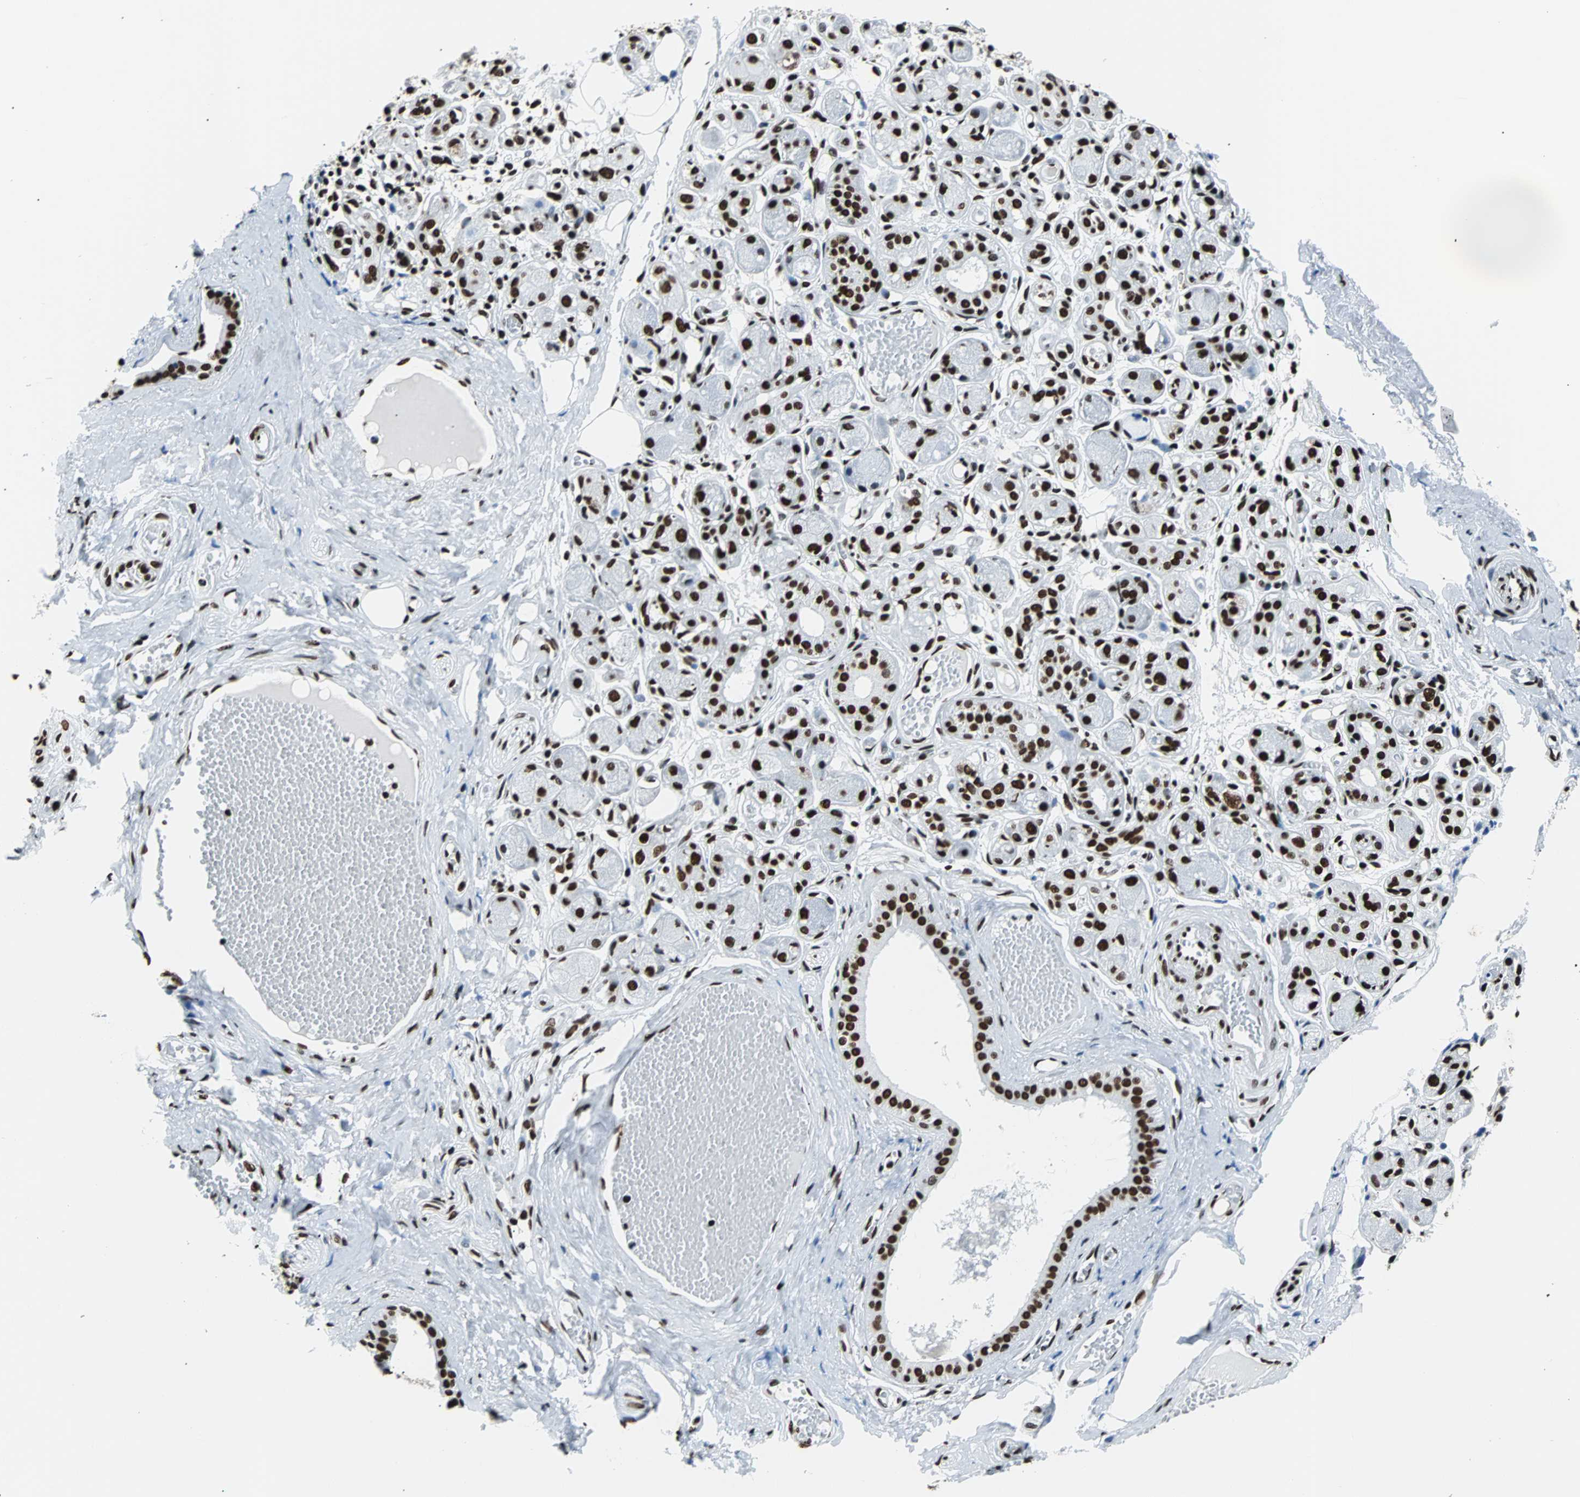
{"staining": {"intensity": "strong", "quantity": ">75%", "location": "nuclear"}, "tissue": "adipose tissue", "cell_type": "Adipocytes", "image_type": "normal", "snomed": [{"axis": "morphology", "description": "Normal tissue, NOS"}, {"axis": "morphology", "description": "Inflammation, NOS"}, {"axis": "topography", "description": "Vascular tissue"}, {"axis": "topography", "description": "Salivary gland"}], "caption": "Strong nuclear protein staining is identified in approximately >75% of adipocytes in adipose tissue.", "gene": "FUBP1", "patient": {"sex": "female", "age": 75}}